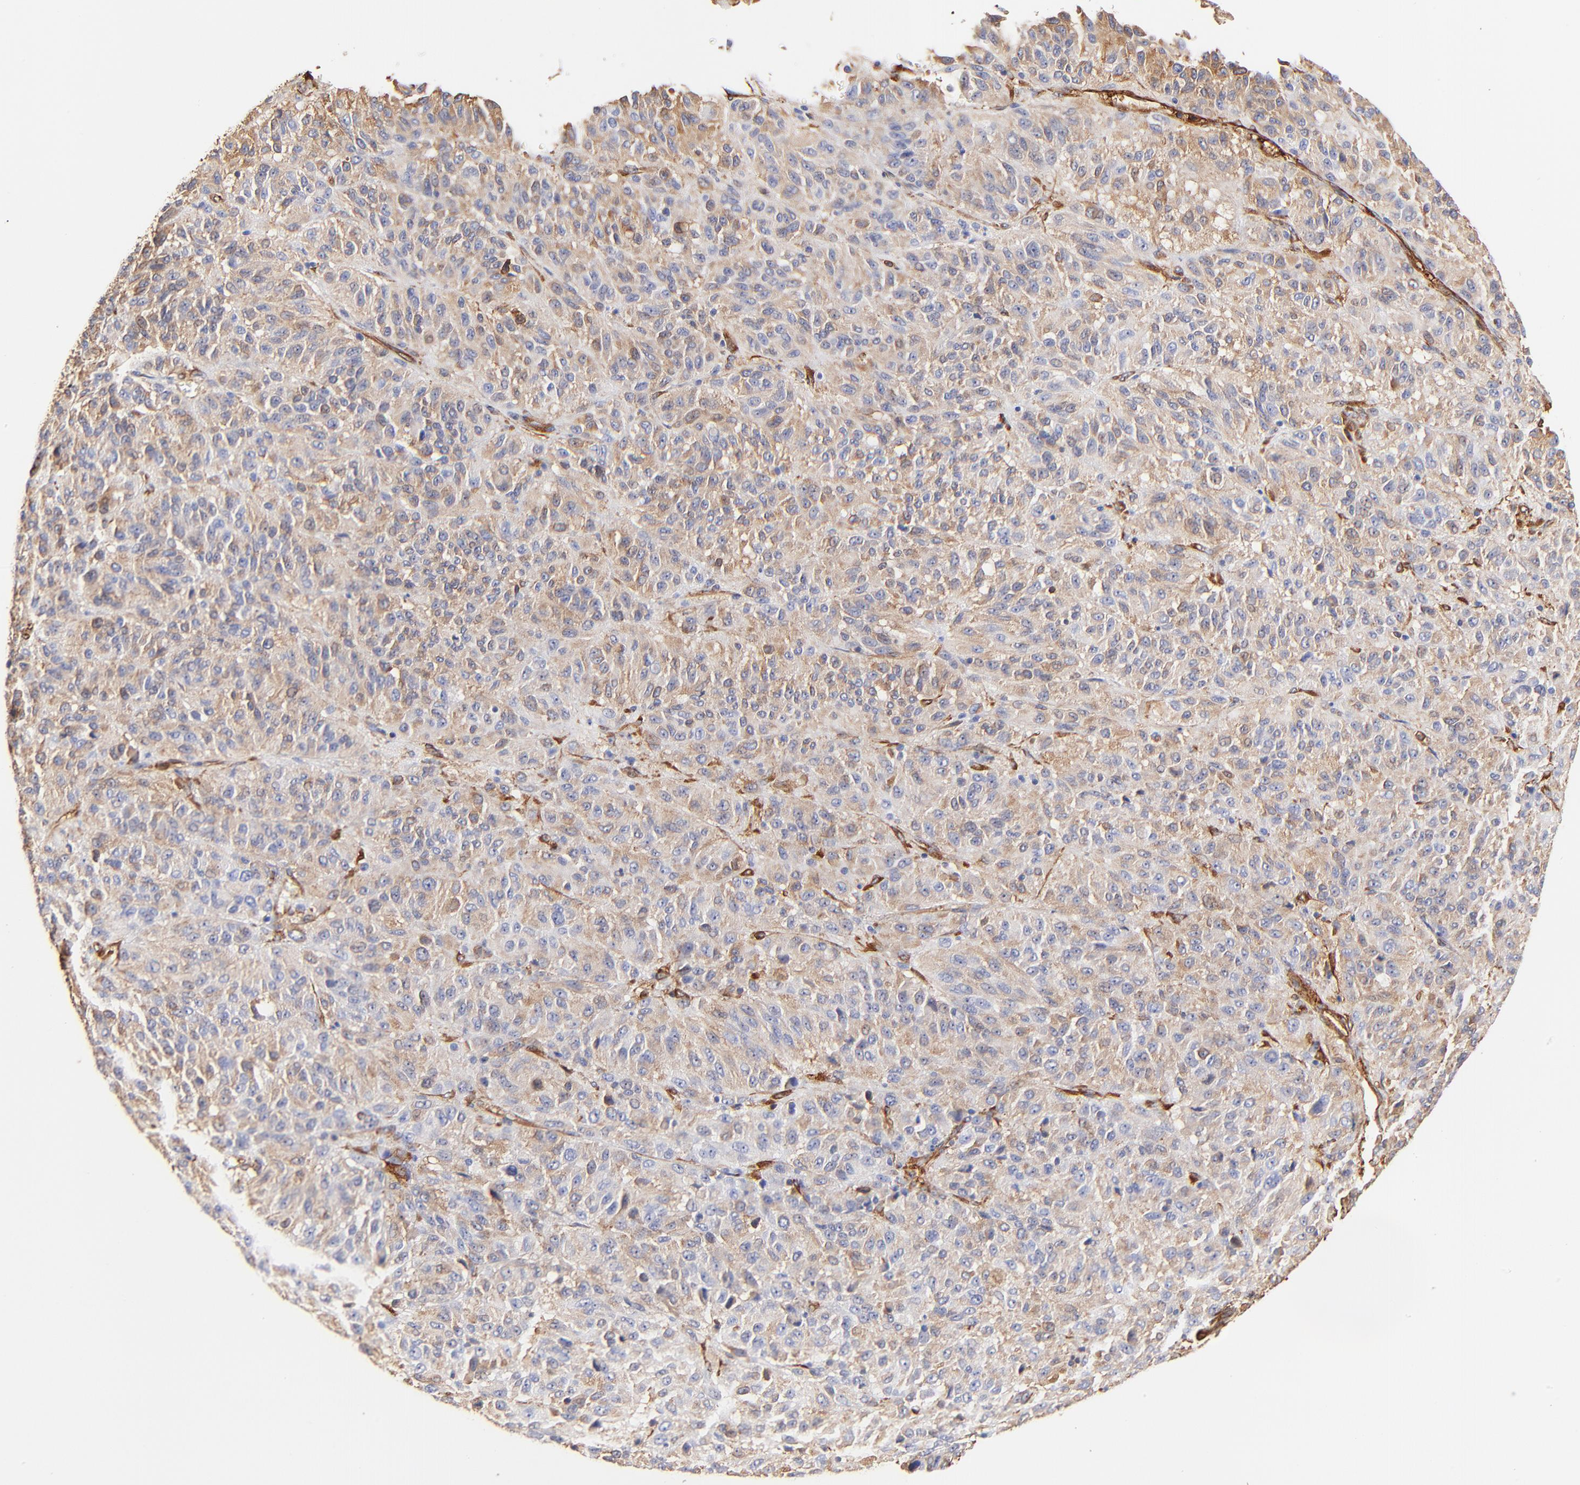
{"staining": {"intensity": "moderate", "quantity": ">75%", "location": "cytoplasmic/membranous"}, "tissue": "melanoma", "cell_type": "Tumor cells", "image_type": "cancer", "snomed": [{"axis": "morphology", "description": "Malignant melanoma, Metastatic site"}, {"axis": "topography", "description": "Lung"}], "caption": "This micrograph shows melanoma stained with immunohistochemistry to label a protein in brown. The cytoplasmic/membranous of tumor cells show moderate positivity for the protein. Nuclei are counter-stained blue.", "gene": "FLNA", "patient": {"sex": "male", "age": 64}}